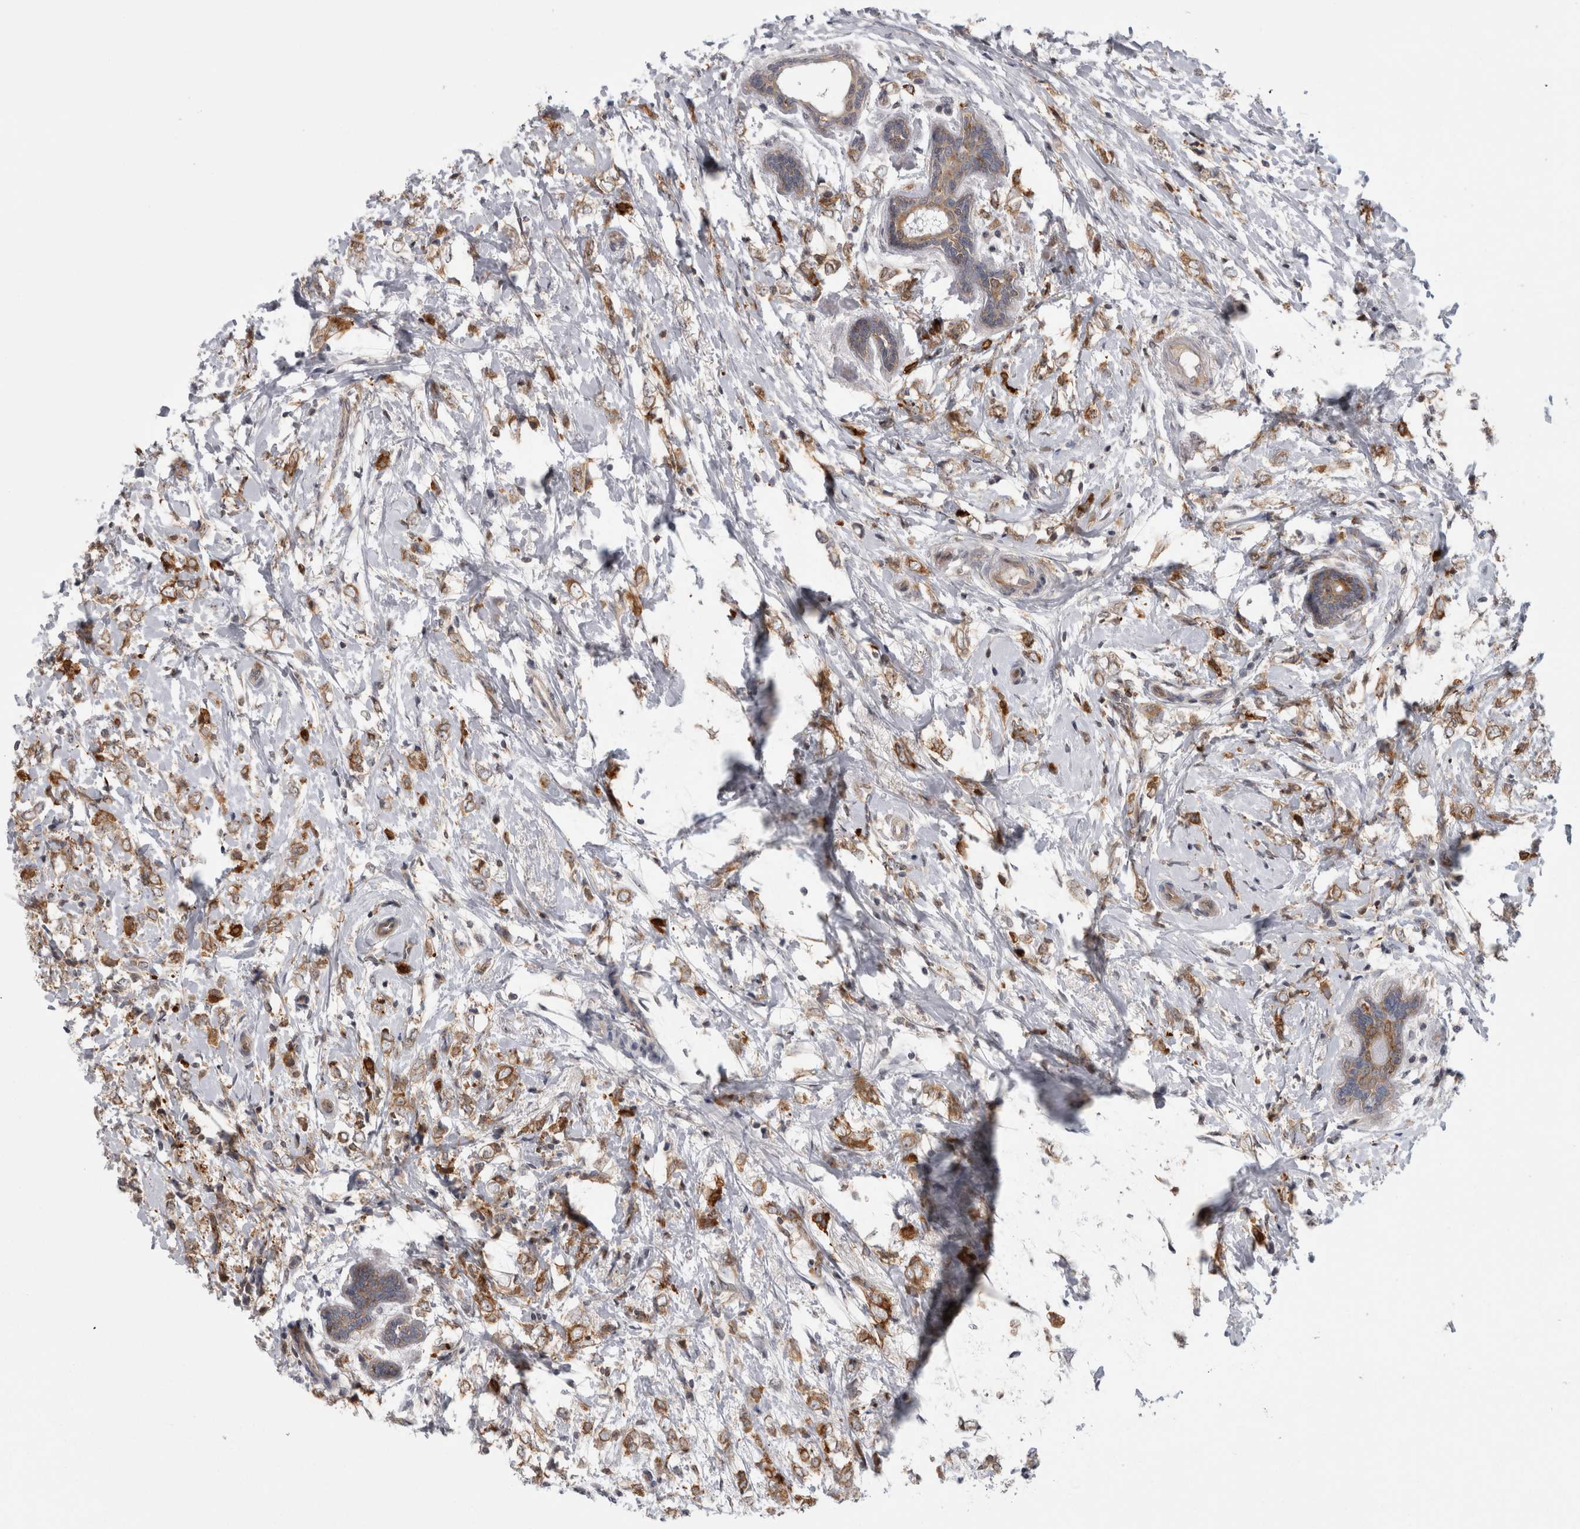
{"staining": {"intensity": "moderate", "quantity": ">75%", "location": "cytoplasmic/membranous"}, "tissue": "breast cancer", "cell_type": "Tumor cells", "image_type": "cancer", "snomed": [{"axis": "morphology", "description": "Normal tissue, NOS"}, {"axis": "morphology", "description": "Lobular carcinoma"}, {"axis": "topography", "description": "Breast"}], "caption": "The immunohistochemical stain shows moderate cytoplasmic/membranous positivity in tumor cells of breast cancer (lobular carcinoma) tissue.", "gene": "CACYBP", "patient": {"sex": "female", "age": 47}}